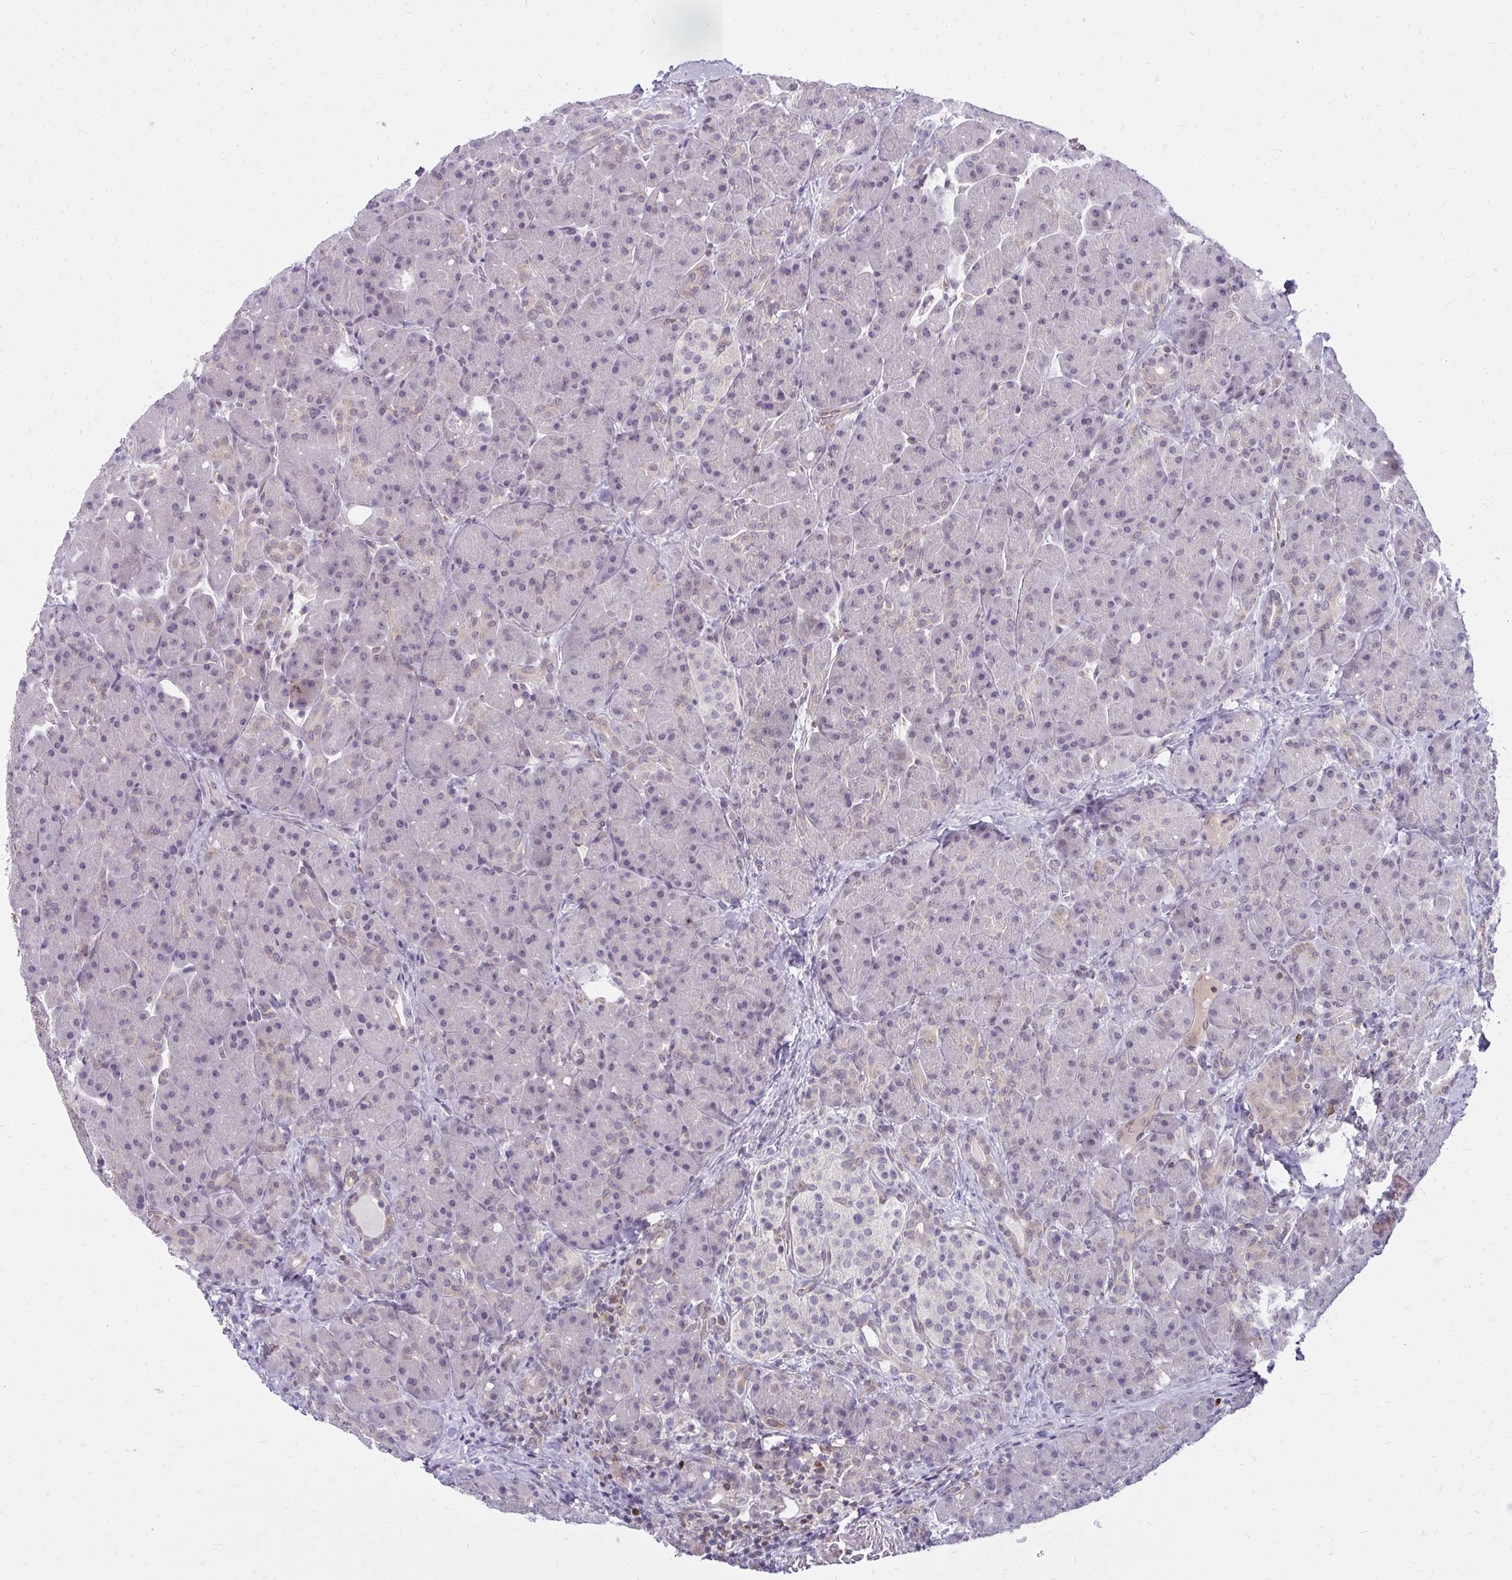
{"staining": {"intensity": "negative", "quantity": "none", "location": "none"}, "tissue": "pancreas", "cell_type": "Exocrine glandular cells", "image_type": "normal", "snomed": [{"axis": "morphology", "description": "Normal tissue, NOS"}, {"axis": "topography", "description": "Pancreas"}], "caption": "Exocrine glandular cells are negative for protein expression in normal human pancreas. (DAB (3,3'-diaminobenzidine) IHC visualized using brightfield microscopy, high magnification).", "gene": "ACSL5", "patient": {"sex": "male", "age": 55}}